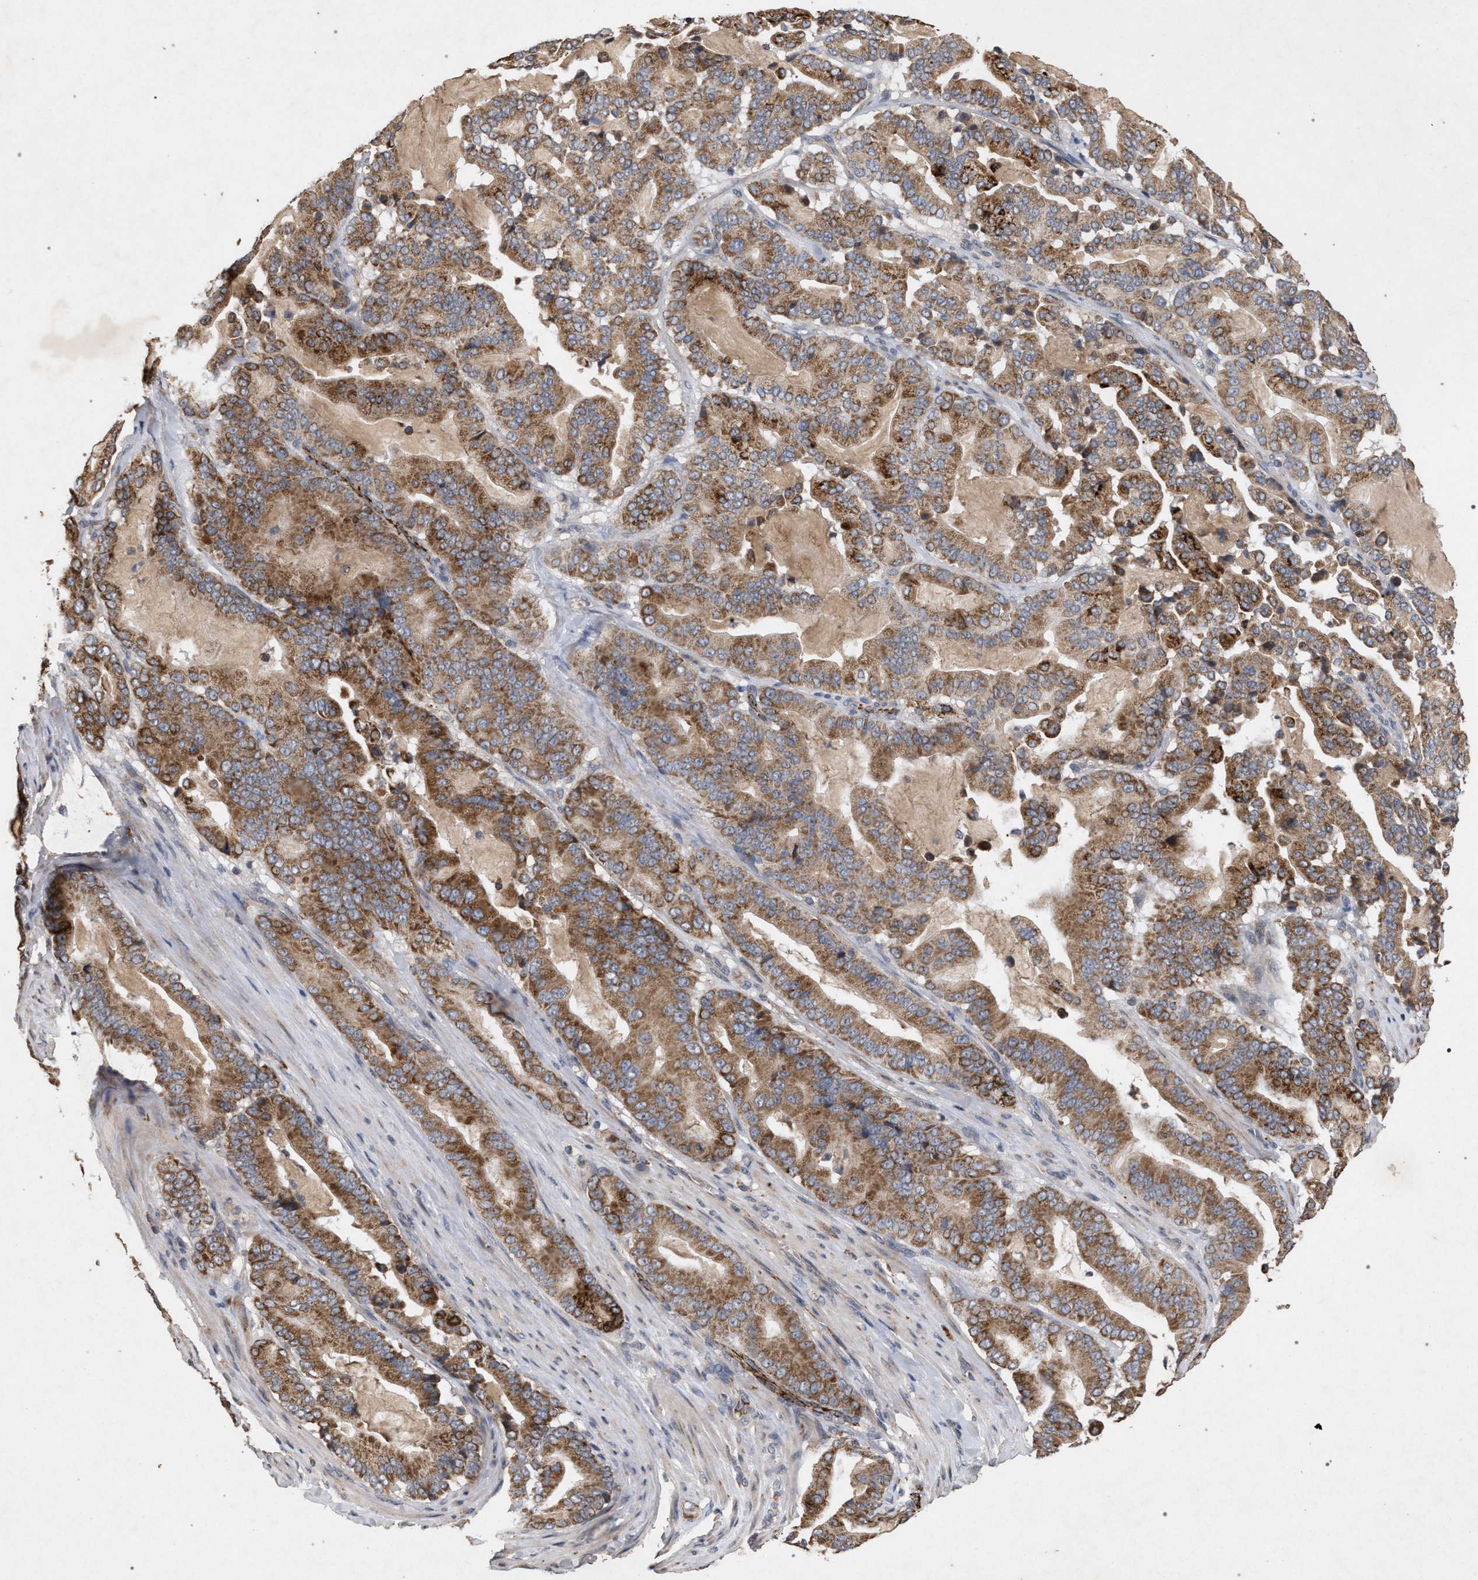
{"staining": {"intensity": "moderate", "quantity": ">75%", "location": "cytoplasmic/membranous"}, "tissue": "pancreatic cancer", "cell_type": "Tumor cells", "image_type": "cancer", "snomed": [{"axis": "morphology", "description": "Adenocarcinoma, NOS"}, {"axis": "topography", "description": "Pancreas"}], "caption": "Tumor cells exhibit moderate cytoplasmic/membranous expression in about >75% of cells in pancreatic cancer (adenocarcinoma). (DAB IHC with brightfield microscopy, high magnification).", "gene": "PKD2L1", "patient": {"sex": "male", "age": 63}}